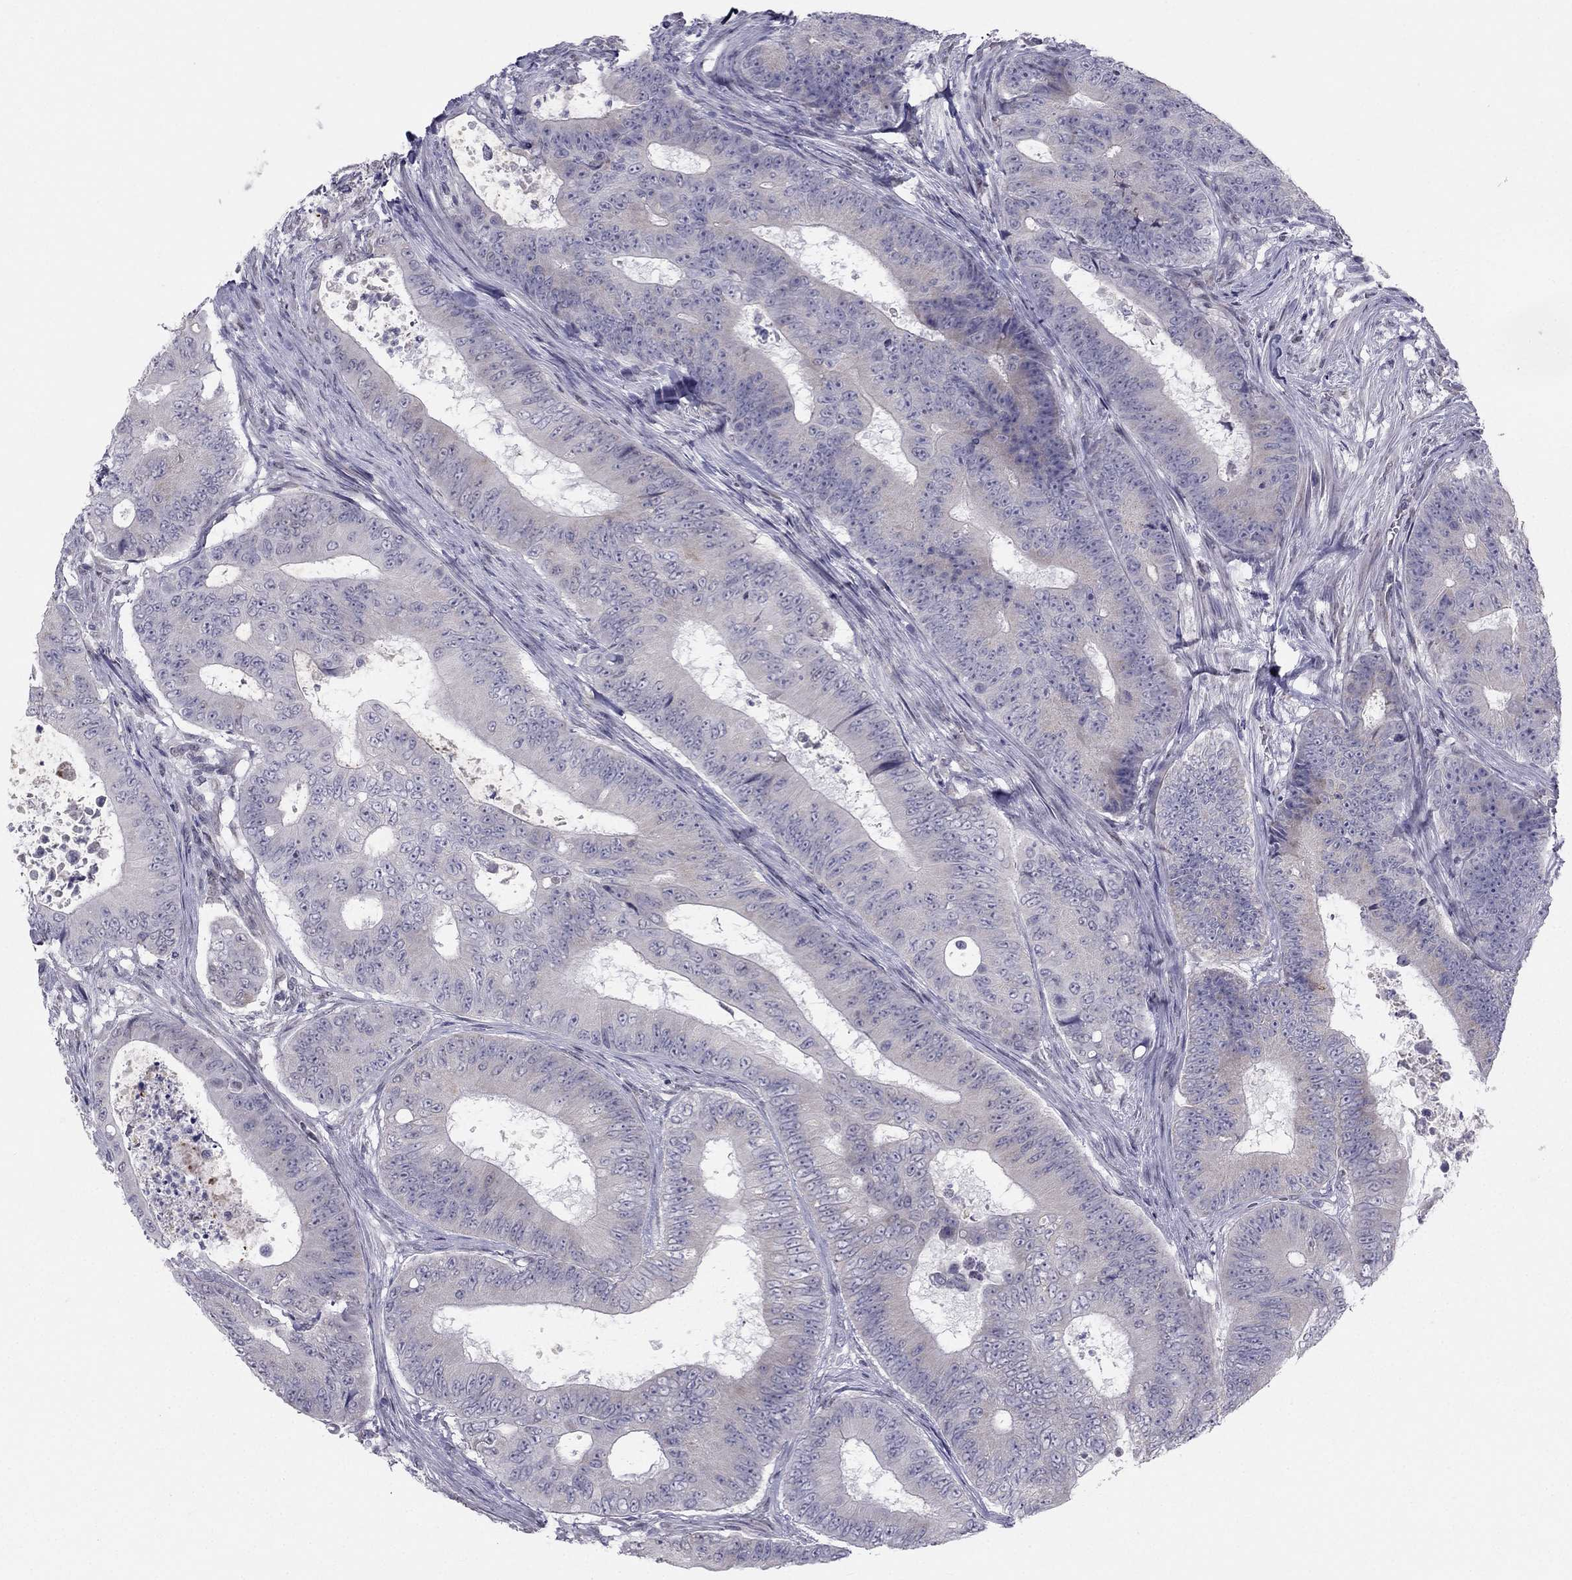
{"staining": {"intensity": "negative", "quantity": "none", "location": "none"}, "tissue": "colorectal cancer", "cell_type": "Tumor cells", "image_type": "cancer", "snomed": [{"axis": "morphology", "description": "Adenocarcinoma, NOS"}, {"axis": "topography", "description": "Colon"}], "caption": "A micrograph of human colorectal adenocarcinoma is negative for staining in tumor cells.", "gene": "TRPS1", "patient": {"sex": "female", "age": 48}}